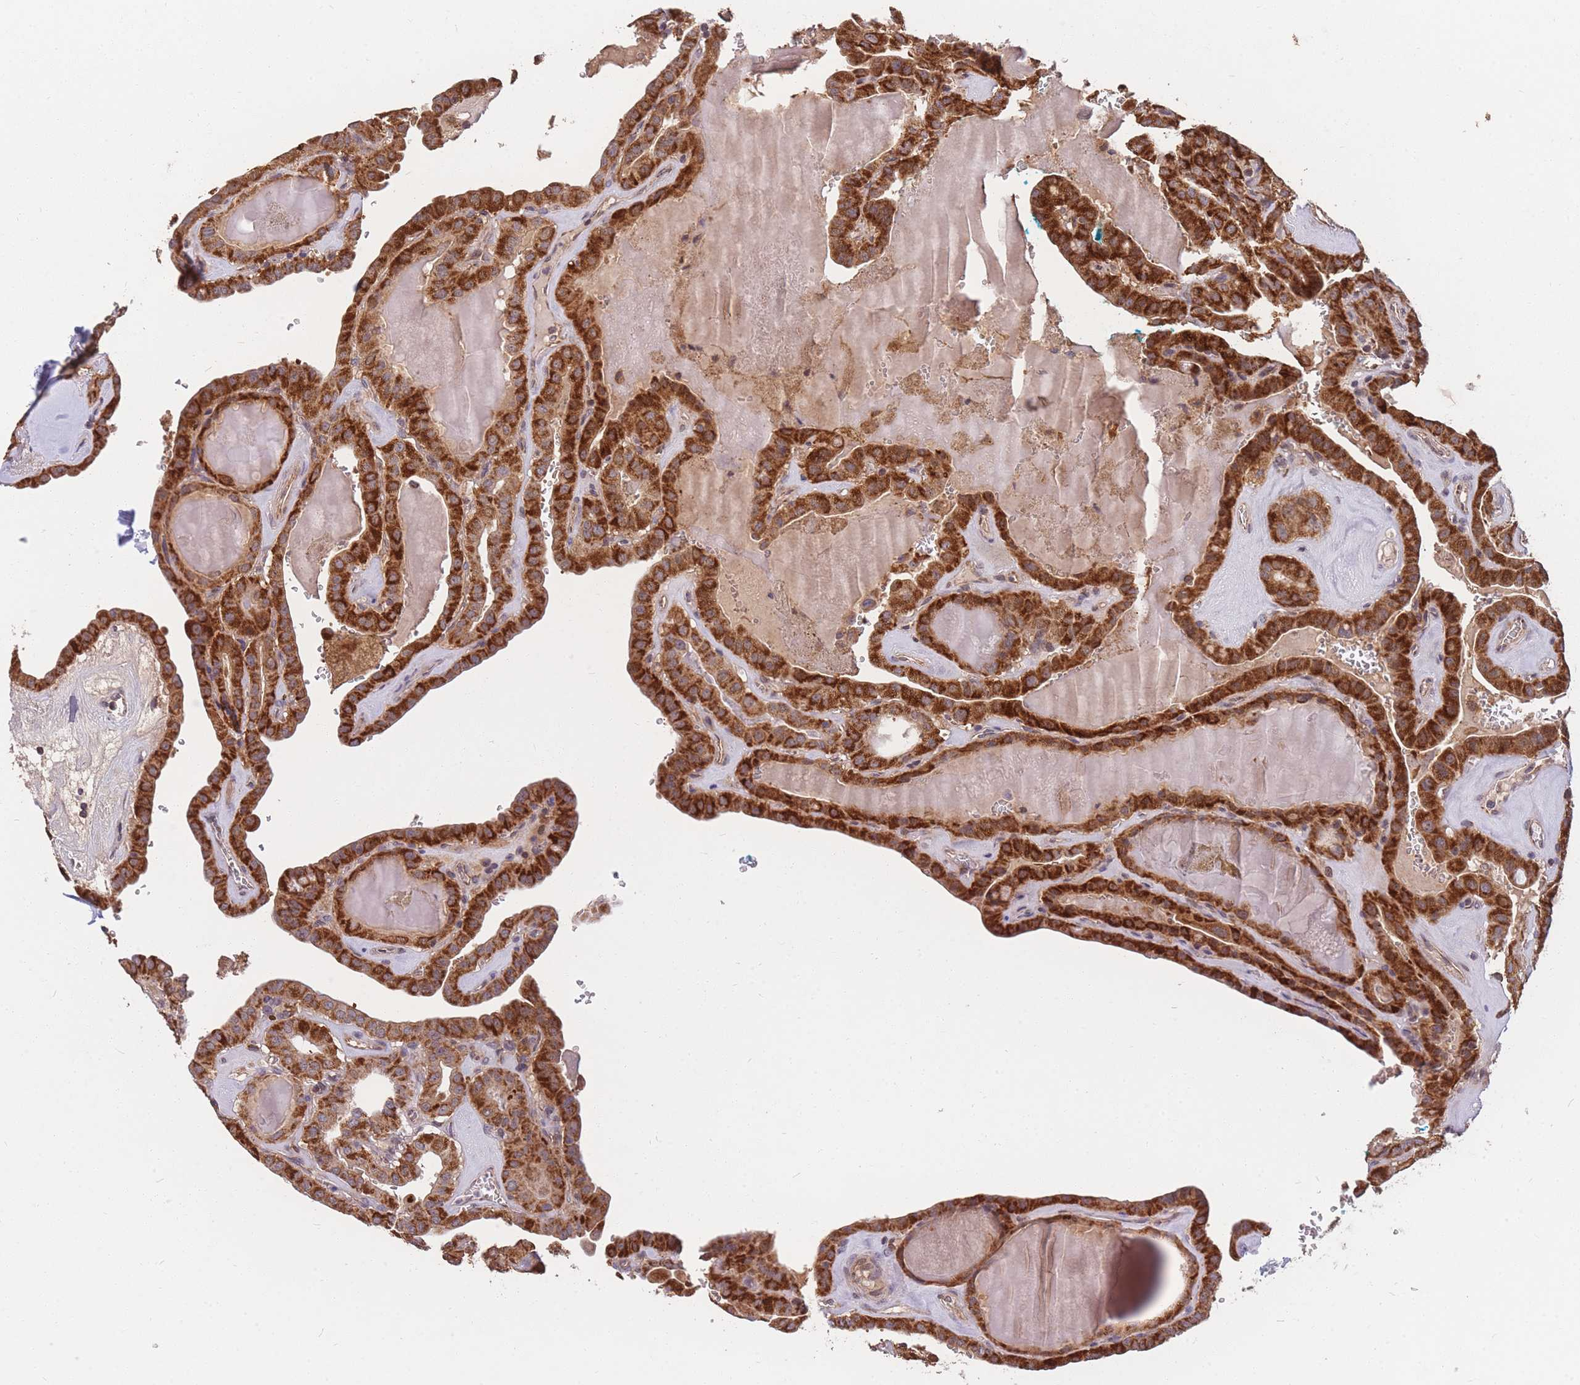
{"staining": {"intensity": "strong", "quantity": ">75%", "location": "cytoplasmic/membranous"}, "tissue": "thyroid cancer", "cell_type": "Tumor cells", "image_type": "cancer", "snomed": [{"axis": "morphology", "description": "Papillary adenocarcinoma, NOS"}, {"axis": "topography", "description": "Thyroid gland"}], "caption": "The photomicrograph shows a brown stain indicating the presence of a protein in the cytoplasmic/membranous of tumor cells in thyroid papillary adenocarcinoma.", "gene": "PTPMT1", "patient": {"sex": "male", "age": 52}}